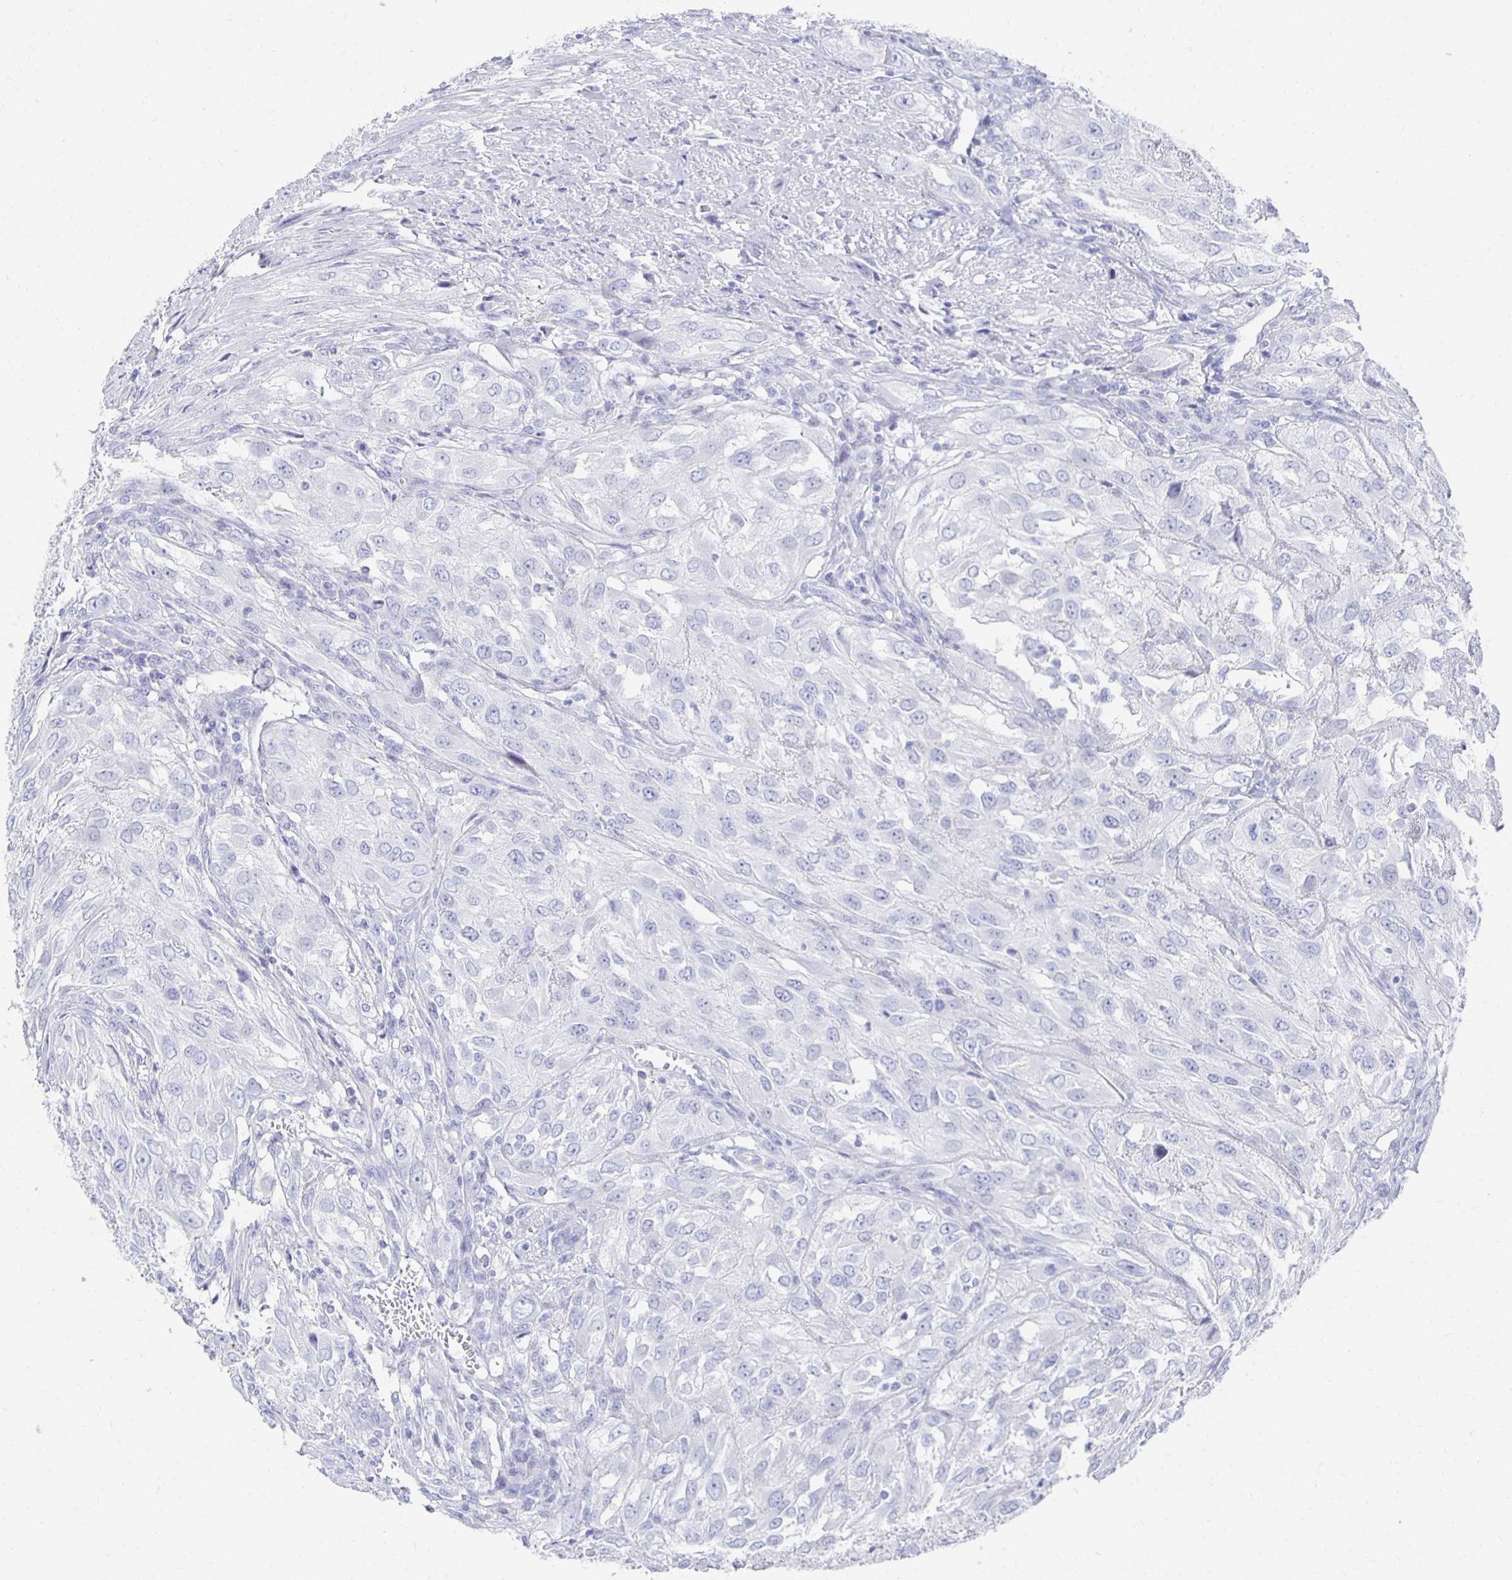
{"staining": {"intensity": "negative", "quantity": "none", "location": "none"}, "tissue": "urothelial cancer", "cell_type": "Tumor cells", "image_type": "cancer", "snomed": [{"axis": "morphology", "description": "Urothelial carcinoma, High grade"}, {"axis": "topography", "description": "Urinary bladder"}], "caption": "Immunohistochemistry (IHC) micrograph of human urothelial cancer stained for a protein (brown), which reveals no staining in tumor cells.", "gene": "PRDM7", "patient": {"sex": "male", "age": 67}}